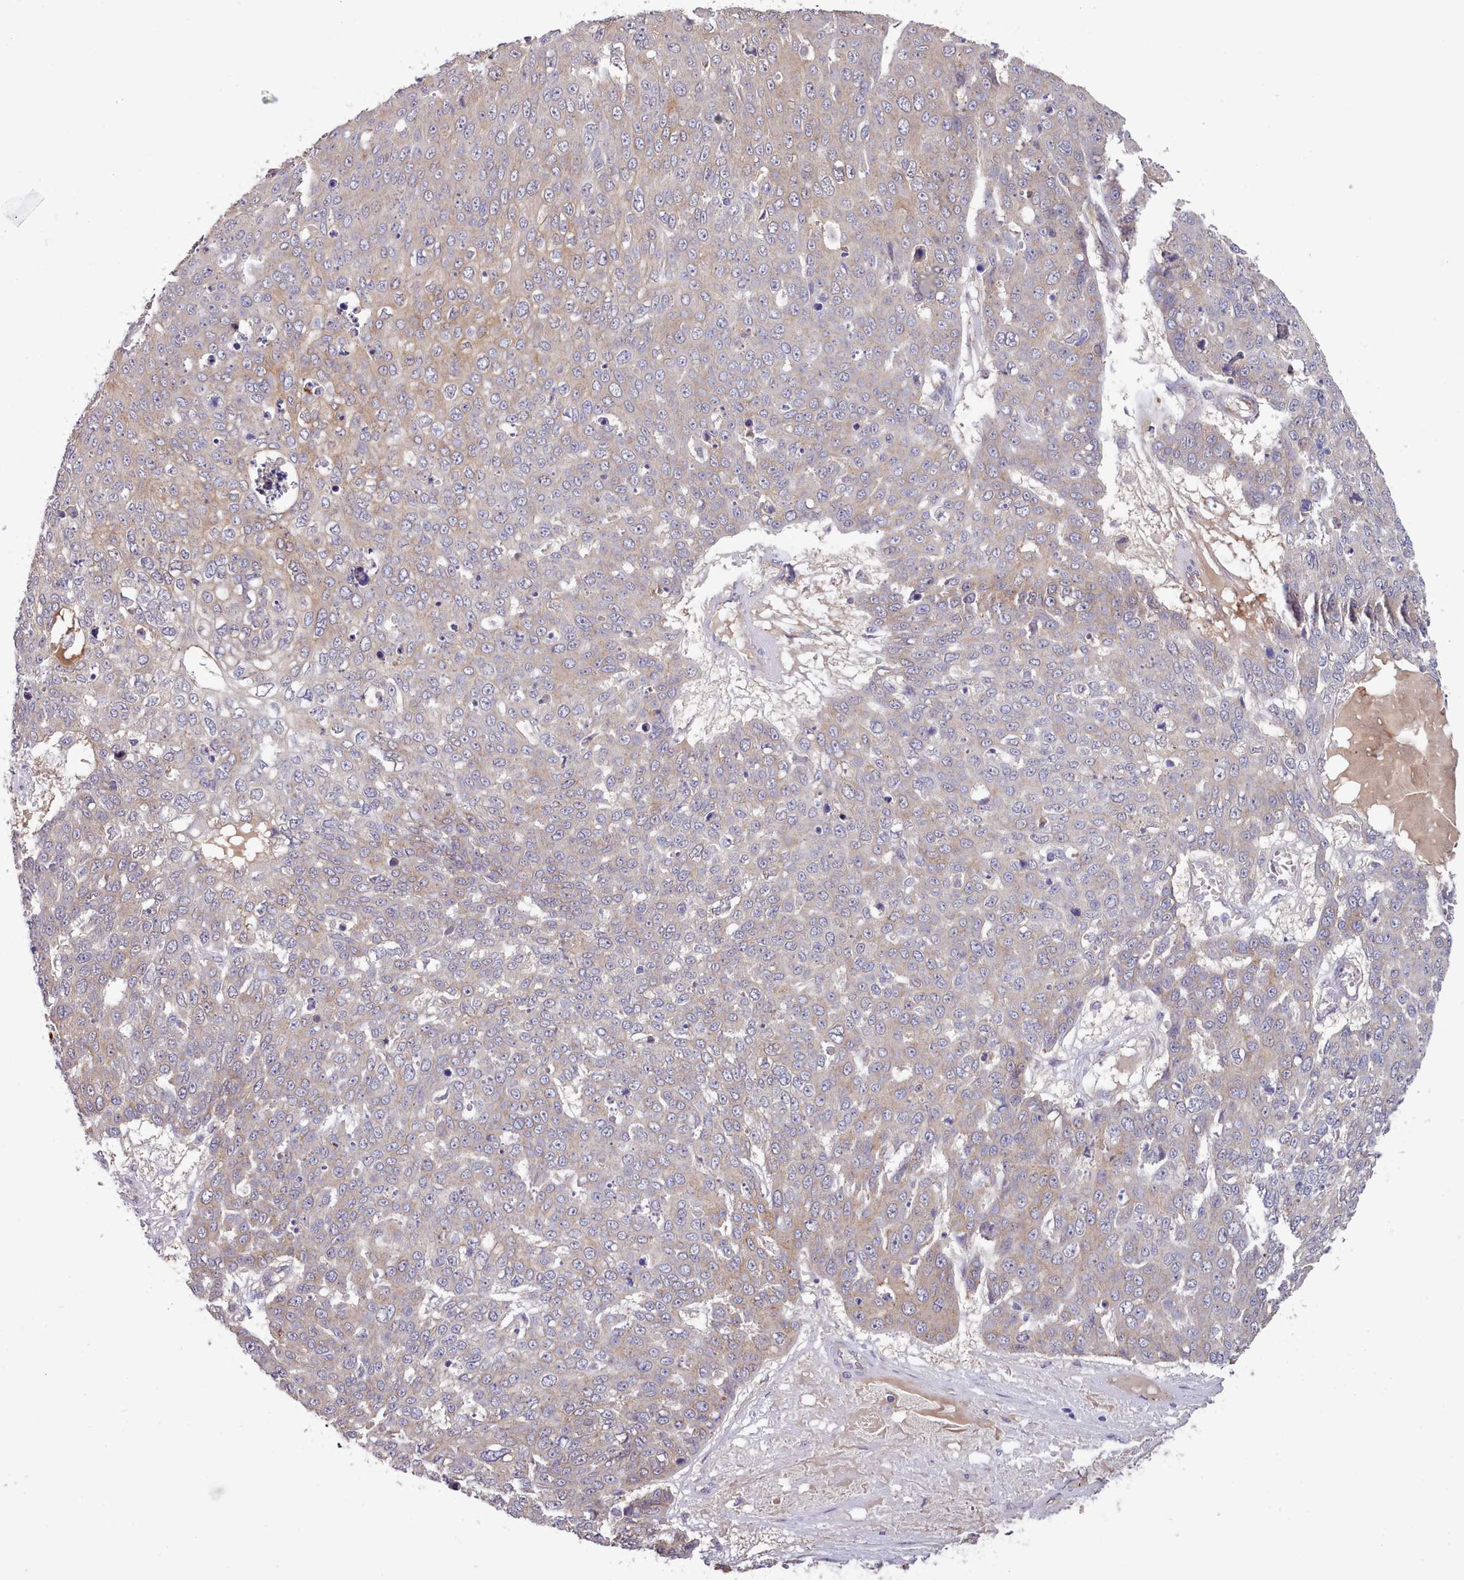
{"staining": {"intensity": "weak", "quantity": "25%-75%", "location": "cytoplasmic/membranous"}, "tissue": "skin cancer", "cell_type": "Tumor cells", "image_type": "cancer", "snomed": [{"axis": "morphology", "description": "Squamous cell carcinoma, NOS"}, {"axis": "topography", "description": "Skin"}], "caption": "Human skin squamous cell carcinoma stained for a protein (brown) displays weak cytoplasmic/membranous positive positivity in approximately 25%-75% of tumor cells.", "gene": "ZC3H13", "patient": {"sex": "male", "age": 71}}